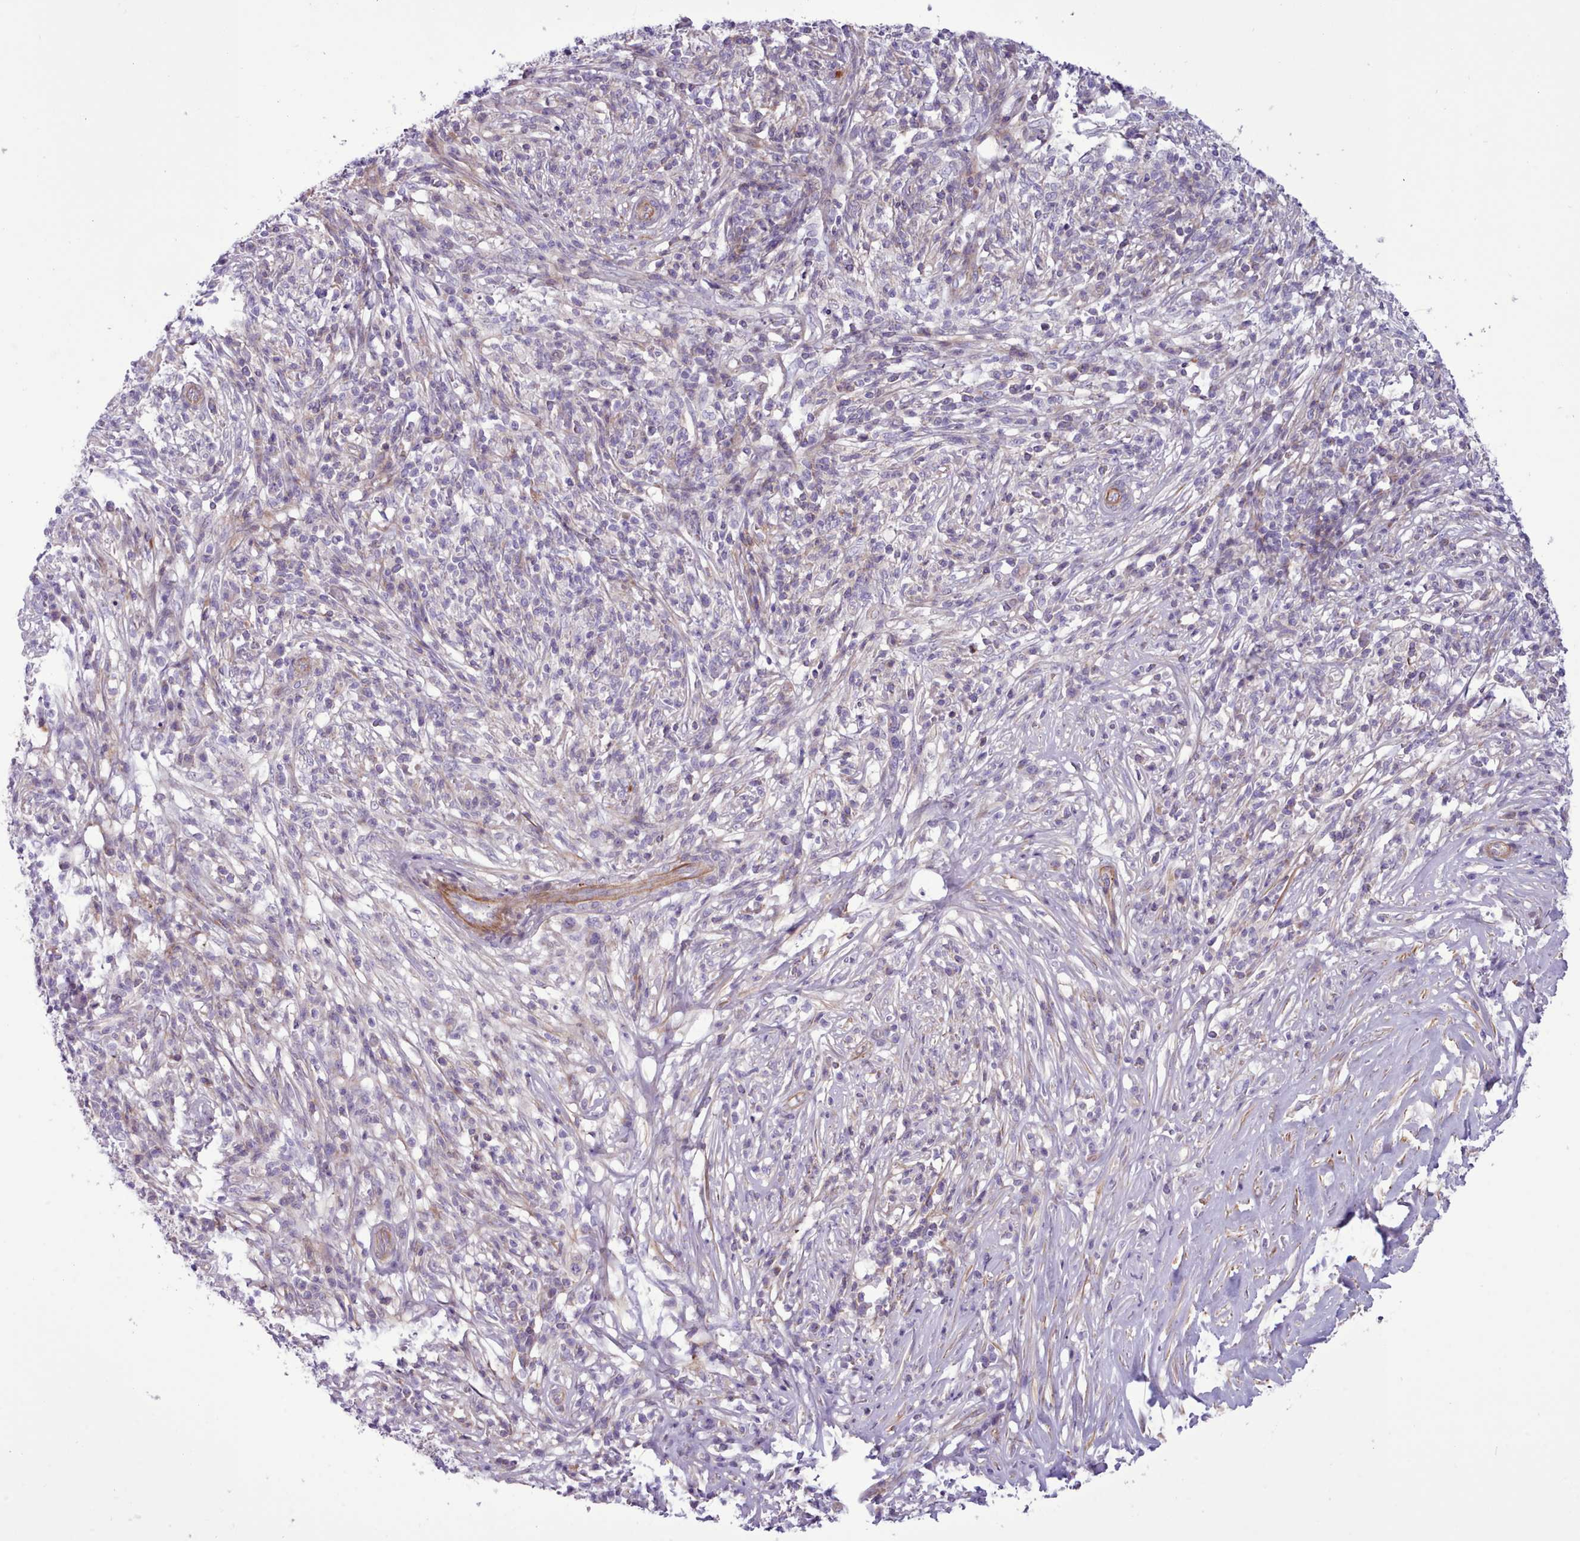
{"staining": {"intensity": "negative", "quantity": "none", "location": "none"}, "tissue": "melanoma", "cell_type": "Tumor cells", "image_type": "cancer", "snomed": [{"axis": "morphology", "description": "Malignant melanoma, NOS"}, {"axis": "topography", "description": "Skin"}], "caption": "Tumor cells are negative for brown protein staining in malignant melanoma.", "gene": "TENT4B", "patient": {"sex": "male", "age": 66}}